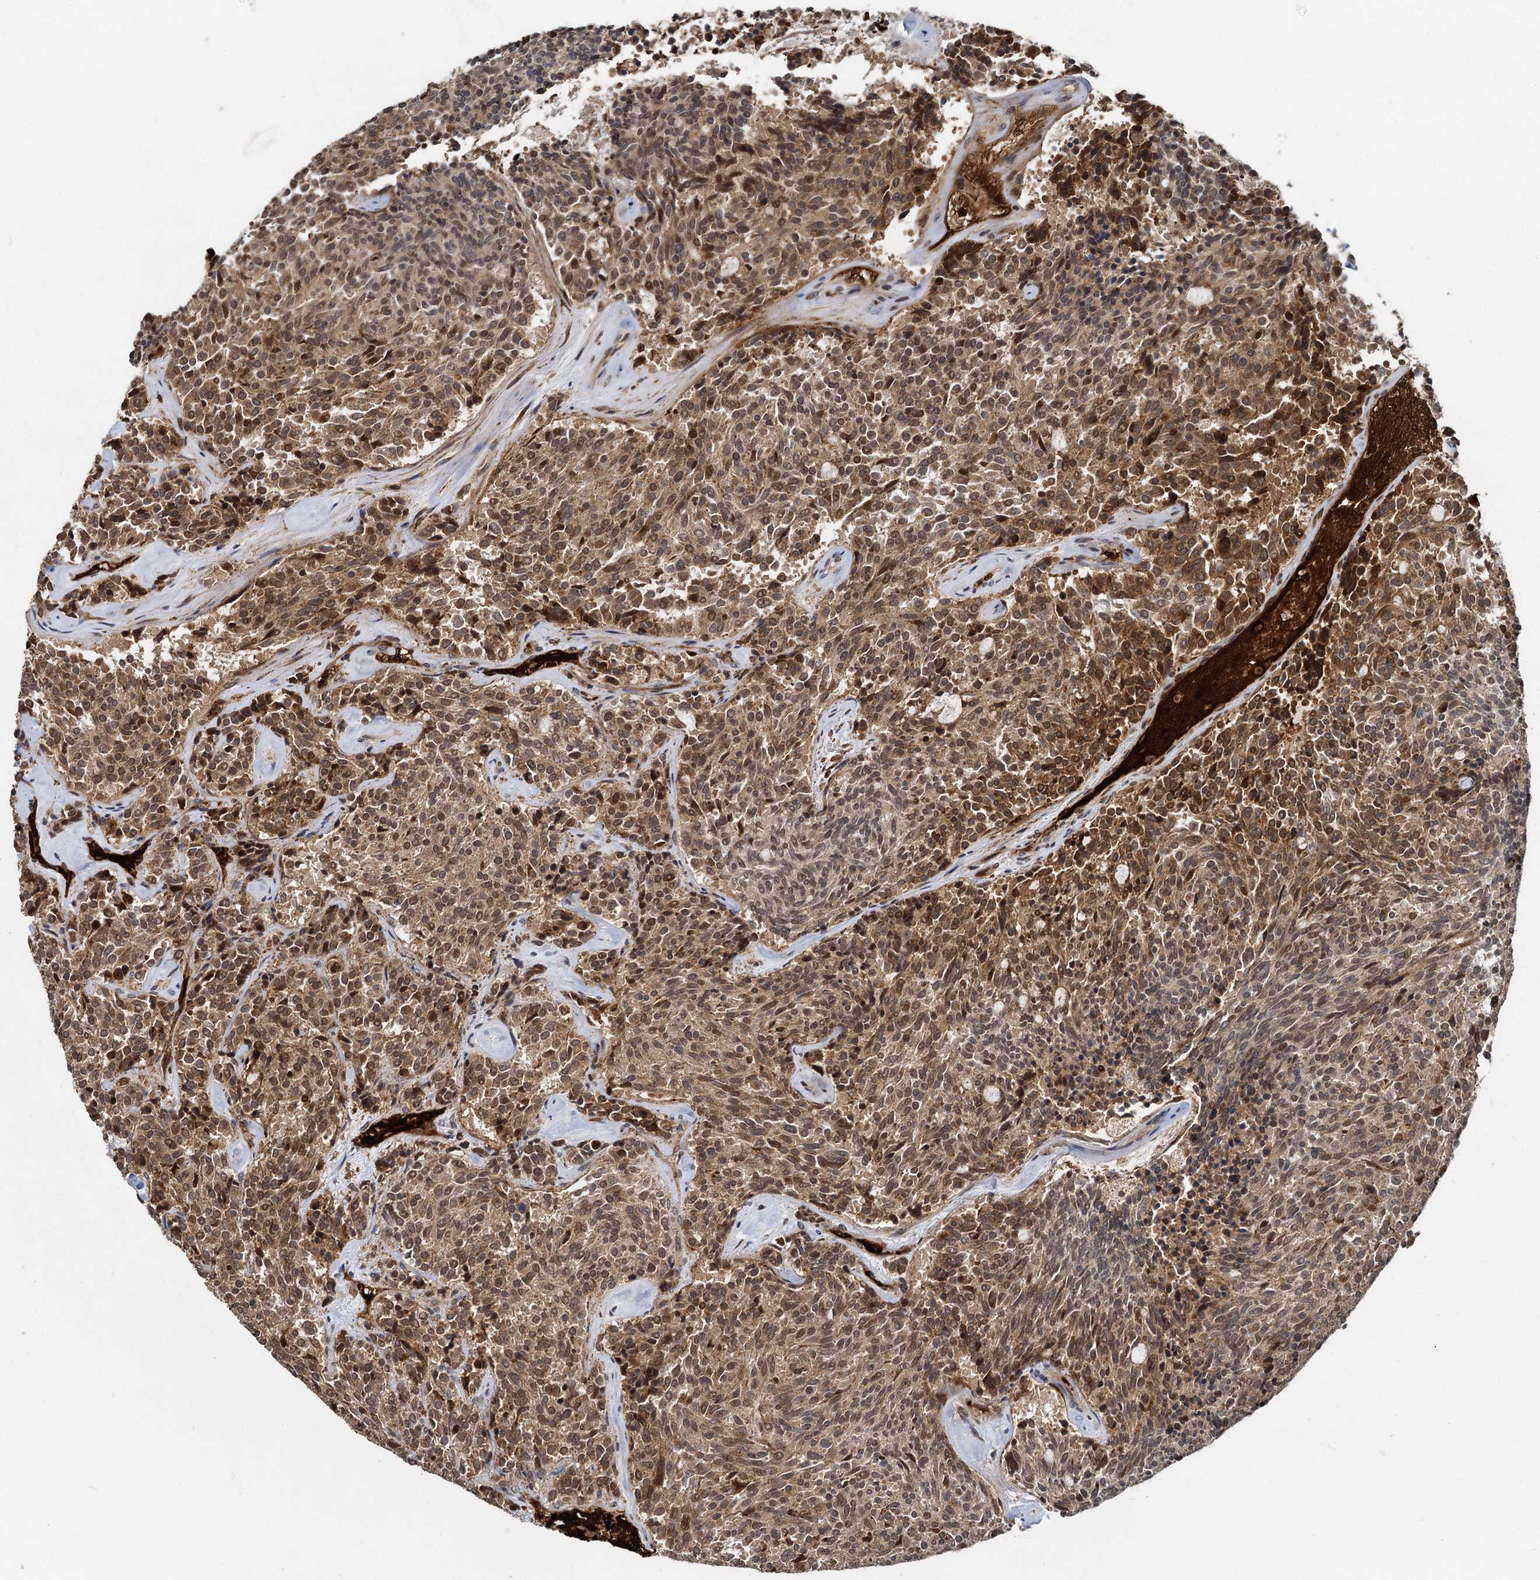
{"staining": {"intensity": "moderate", "quantity": ">75%", "location": "cytoplasmic/membranous,nuclear"}, "tissue": "carcinoid", "cell_type": "Tumor cells", "image_type": "cancer", "snomed": [{"axis": "morphology", "description": "Carcinoid, malignant, NOS"}, {"axis": "topography", "description": "Pancreas"}], "caption": "Immunohistochemical staining of human carcinoid (malignant) exhibits medium levels of moderate cytoplasmic/membranous and nuclear protein positivity in approximately >75% of tumor cells.", "gene": "FANCI", "patient": {"sex": "female", "age": 54}}